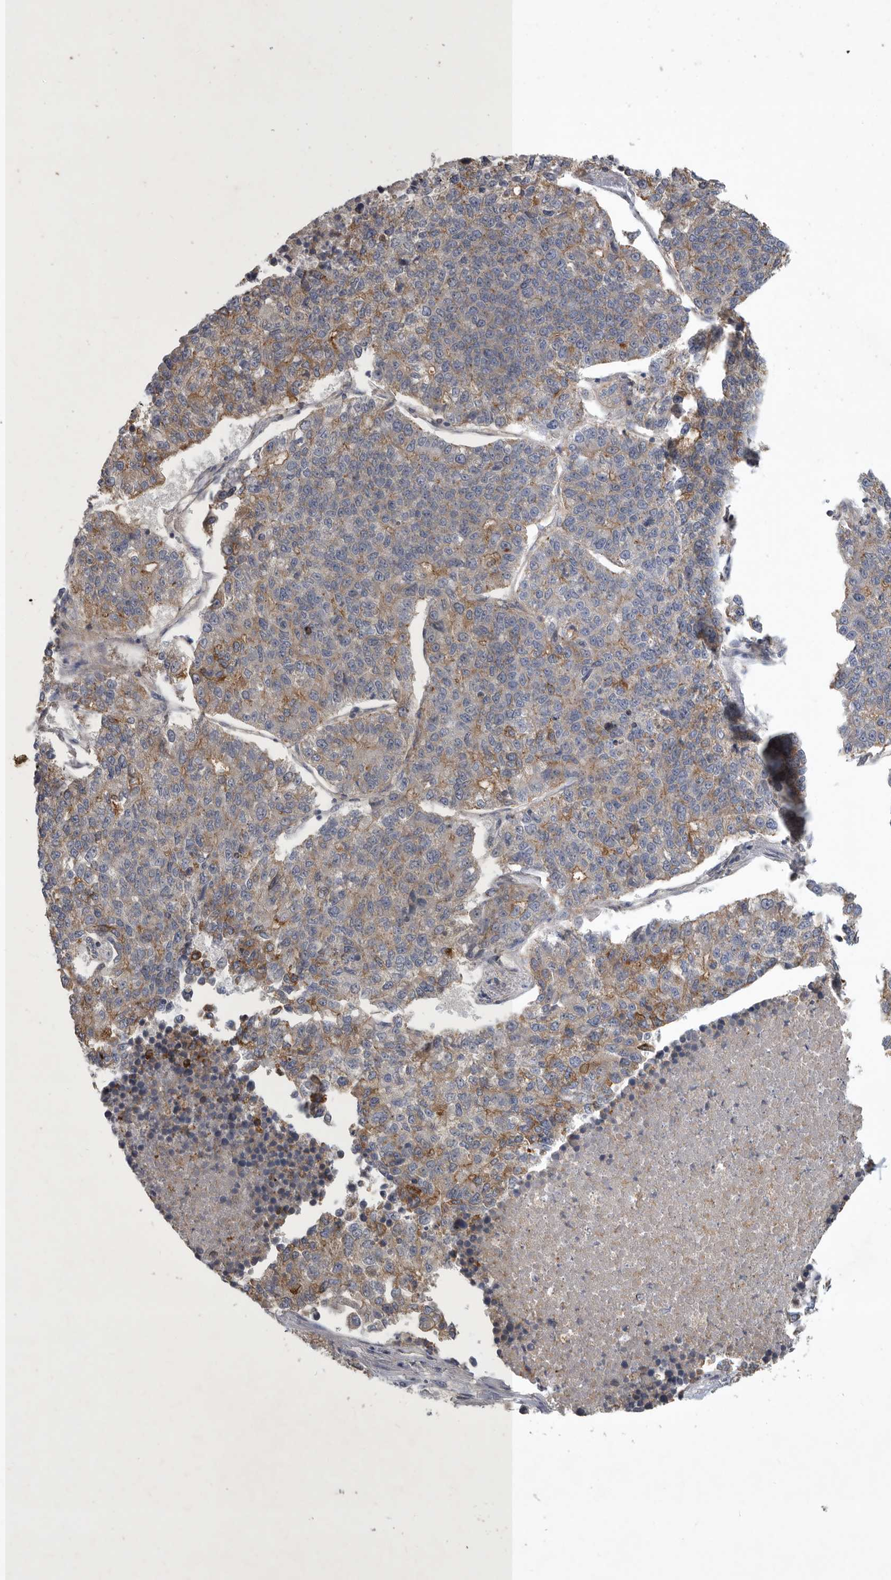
{"staining": {"intensity": "moderate", "quantity": "<25%", "location": "cytoplasmic/membranous"}, "tissue": "lung cancer", "cell_type": "Tumor cells", "image_type": "cancer", "snomed": [{"axis": "morphology", "description": "Adenocarcinoma, NOS"}, {"axis": "topography", "description": "Lung"}], "caption": "A photomicrograph showing moderate cytoplasmic/membranous staining in about <25% of tumor cells in lung cancer, as visualized by brown immunohistochemical staining.", "gene": "MLPH", "patient": {"sex": "male", "age": 49}}